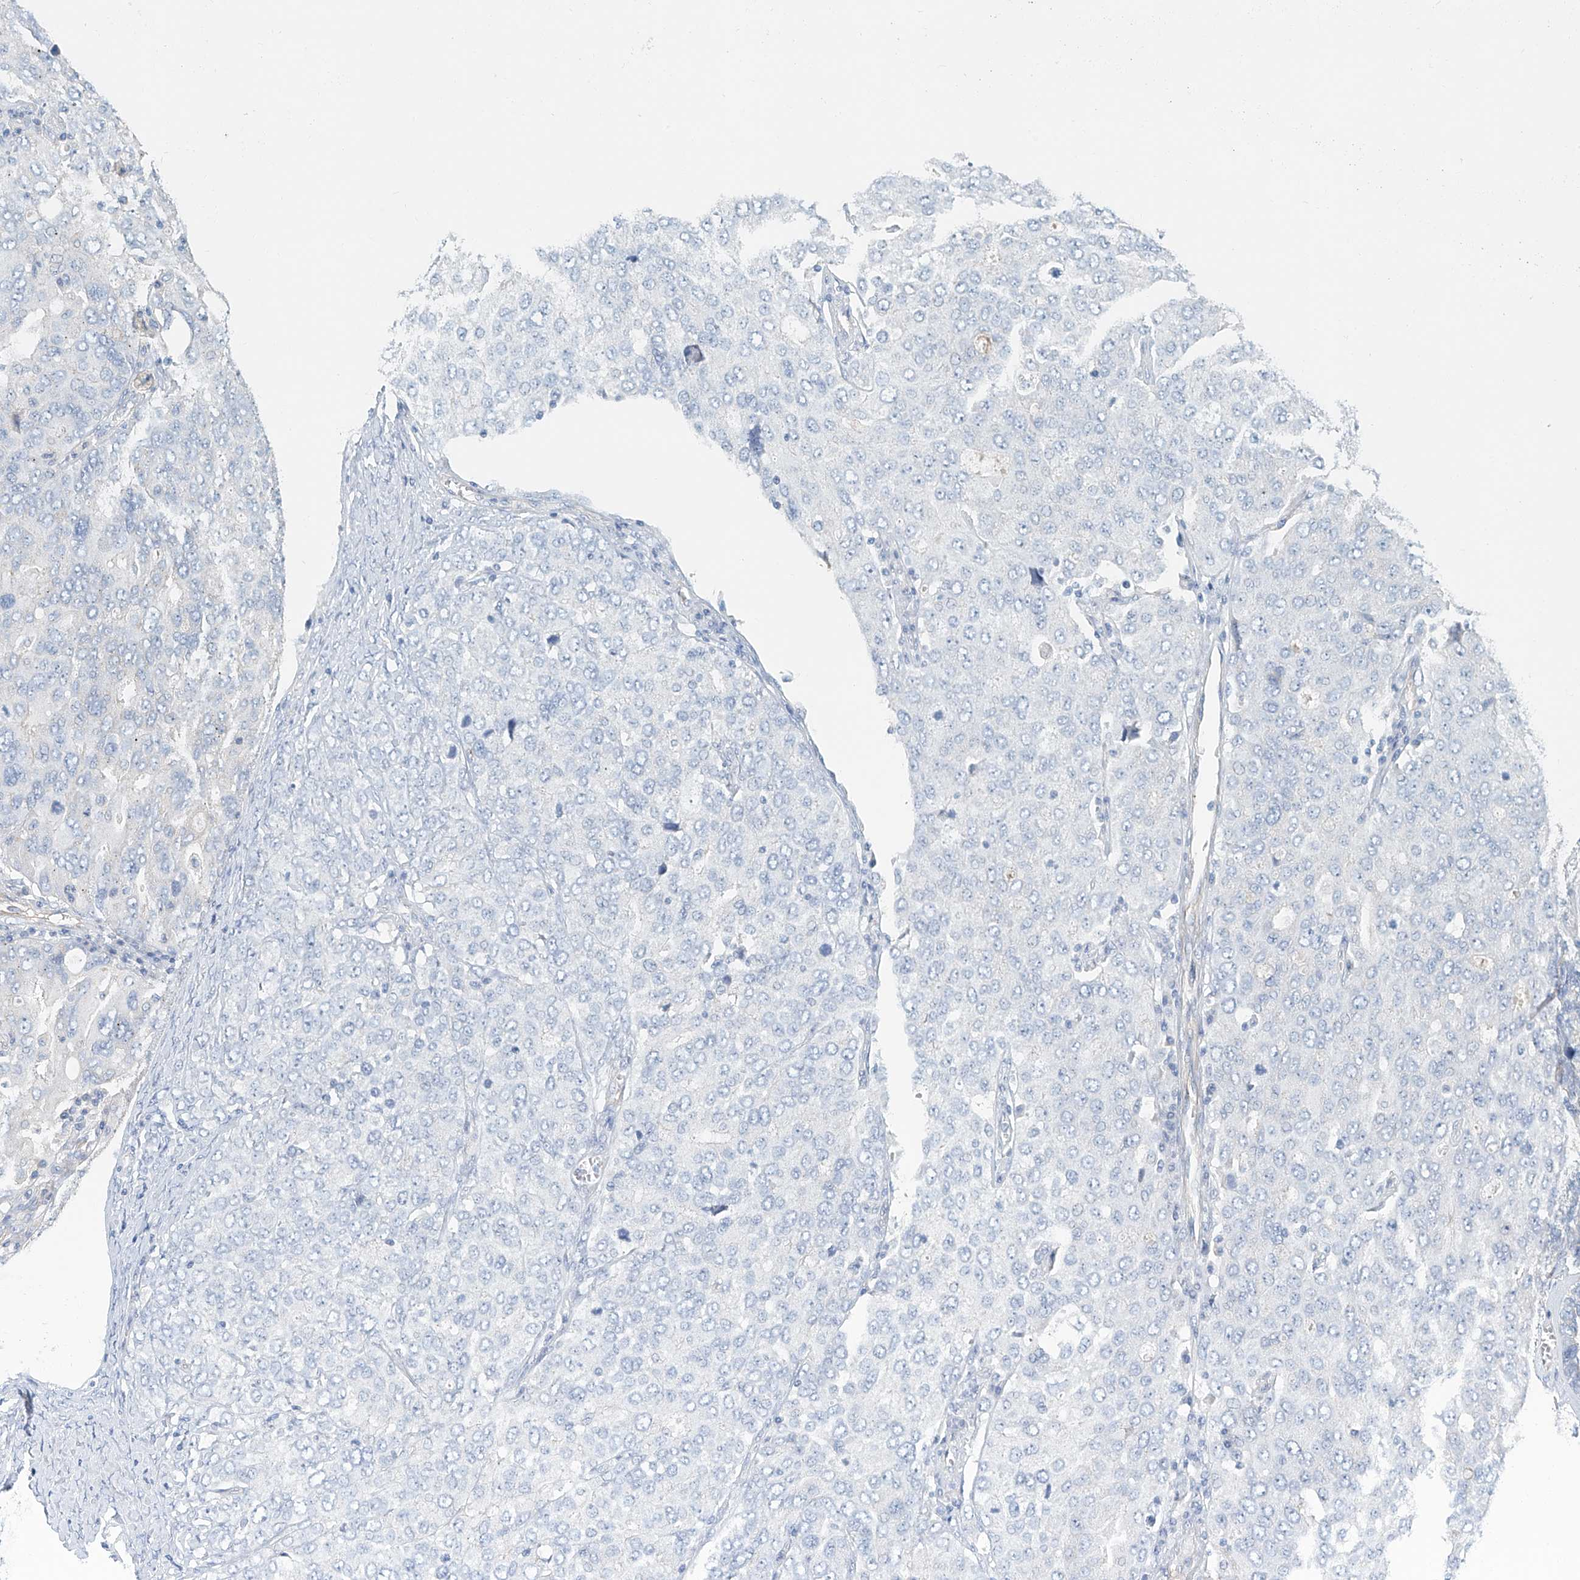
{"staining": {"intensity": "negative", "quantity": "none", "location": "none"}, "tissue": "ovarian cancer", "cell_type": "Tumor cells", "image_type": "cancer", "snomed": [{"axis": "morphology", "description": "Carcinoma, endometroid"}, {"axis": "topography", "description": "Ovary"}], "caption": "Ovarian cancer (endometroid carcinoma) was stained to show a protein in brown. There is no significant staining in tumor cells.", "gene": "FRYL", "patient": {"sex": "female", "age": 62}}